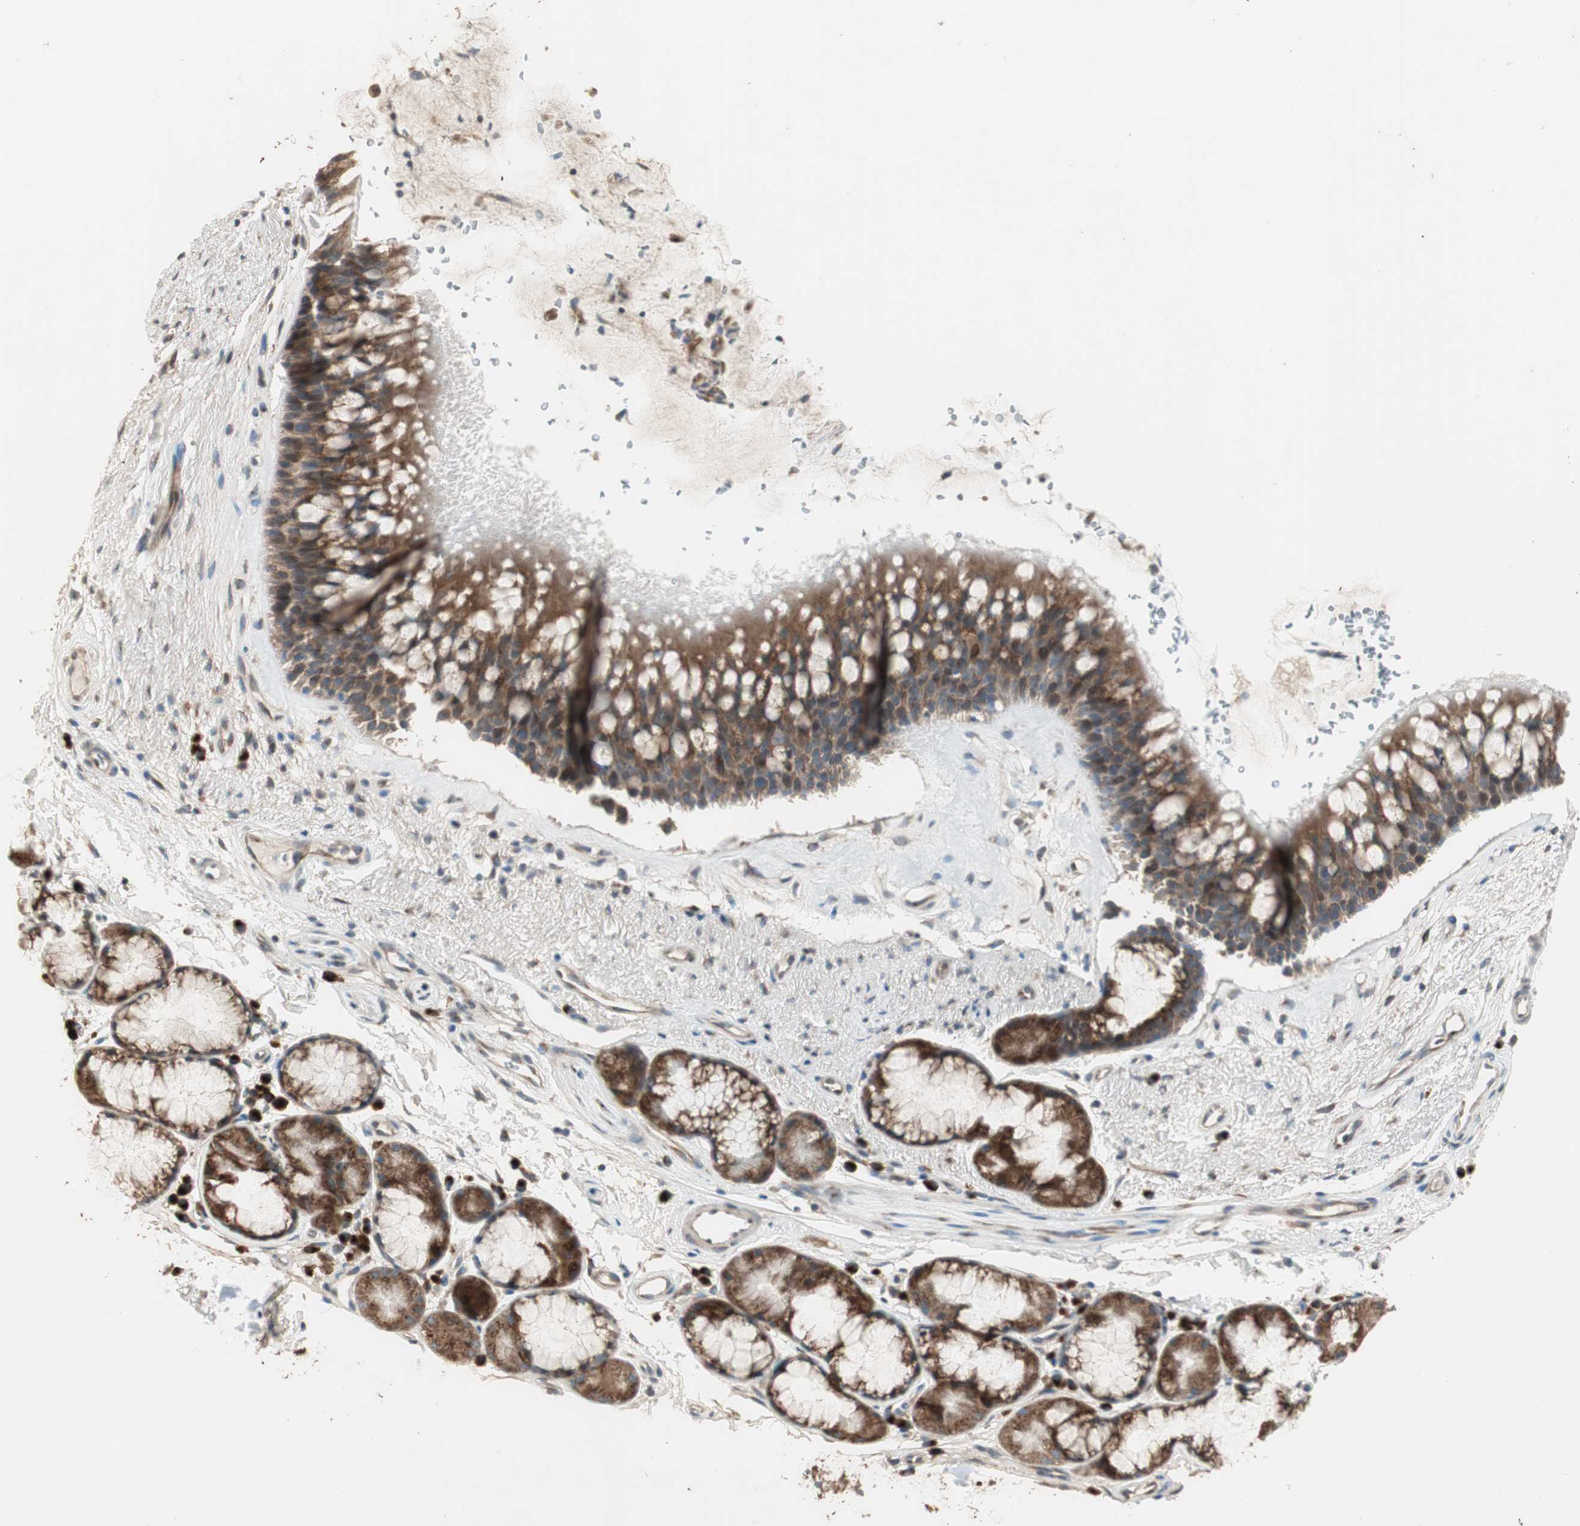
{"staining": {"intensity": "strong", "quantity": ">75%", "location": "cytoplasmic/membranous"}, "tissue": "bronchus", "cell_type": "Respiratory epithelial cells", "image_type": "normal", "snomed": [{"axis": "morphology", "description": "Normal tissue, NOS"}, {"axis": "topography", "description": "Bronchus"}], "caption": "This is an image of IHC staining of normal bronchus, which shows strong expression in the cytoplasmic/membranous of respiratory epithelial cells.", "gene": "RARRES1", "patient": {"sex": "female", "age": 54}}